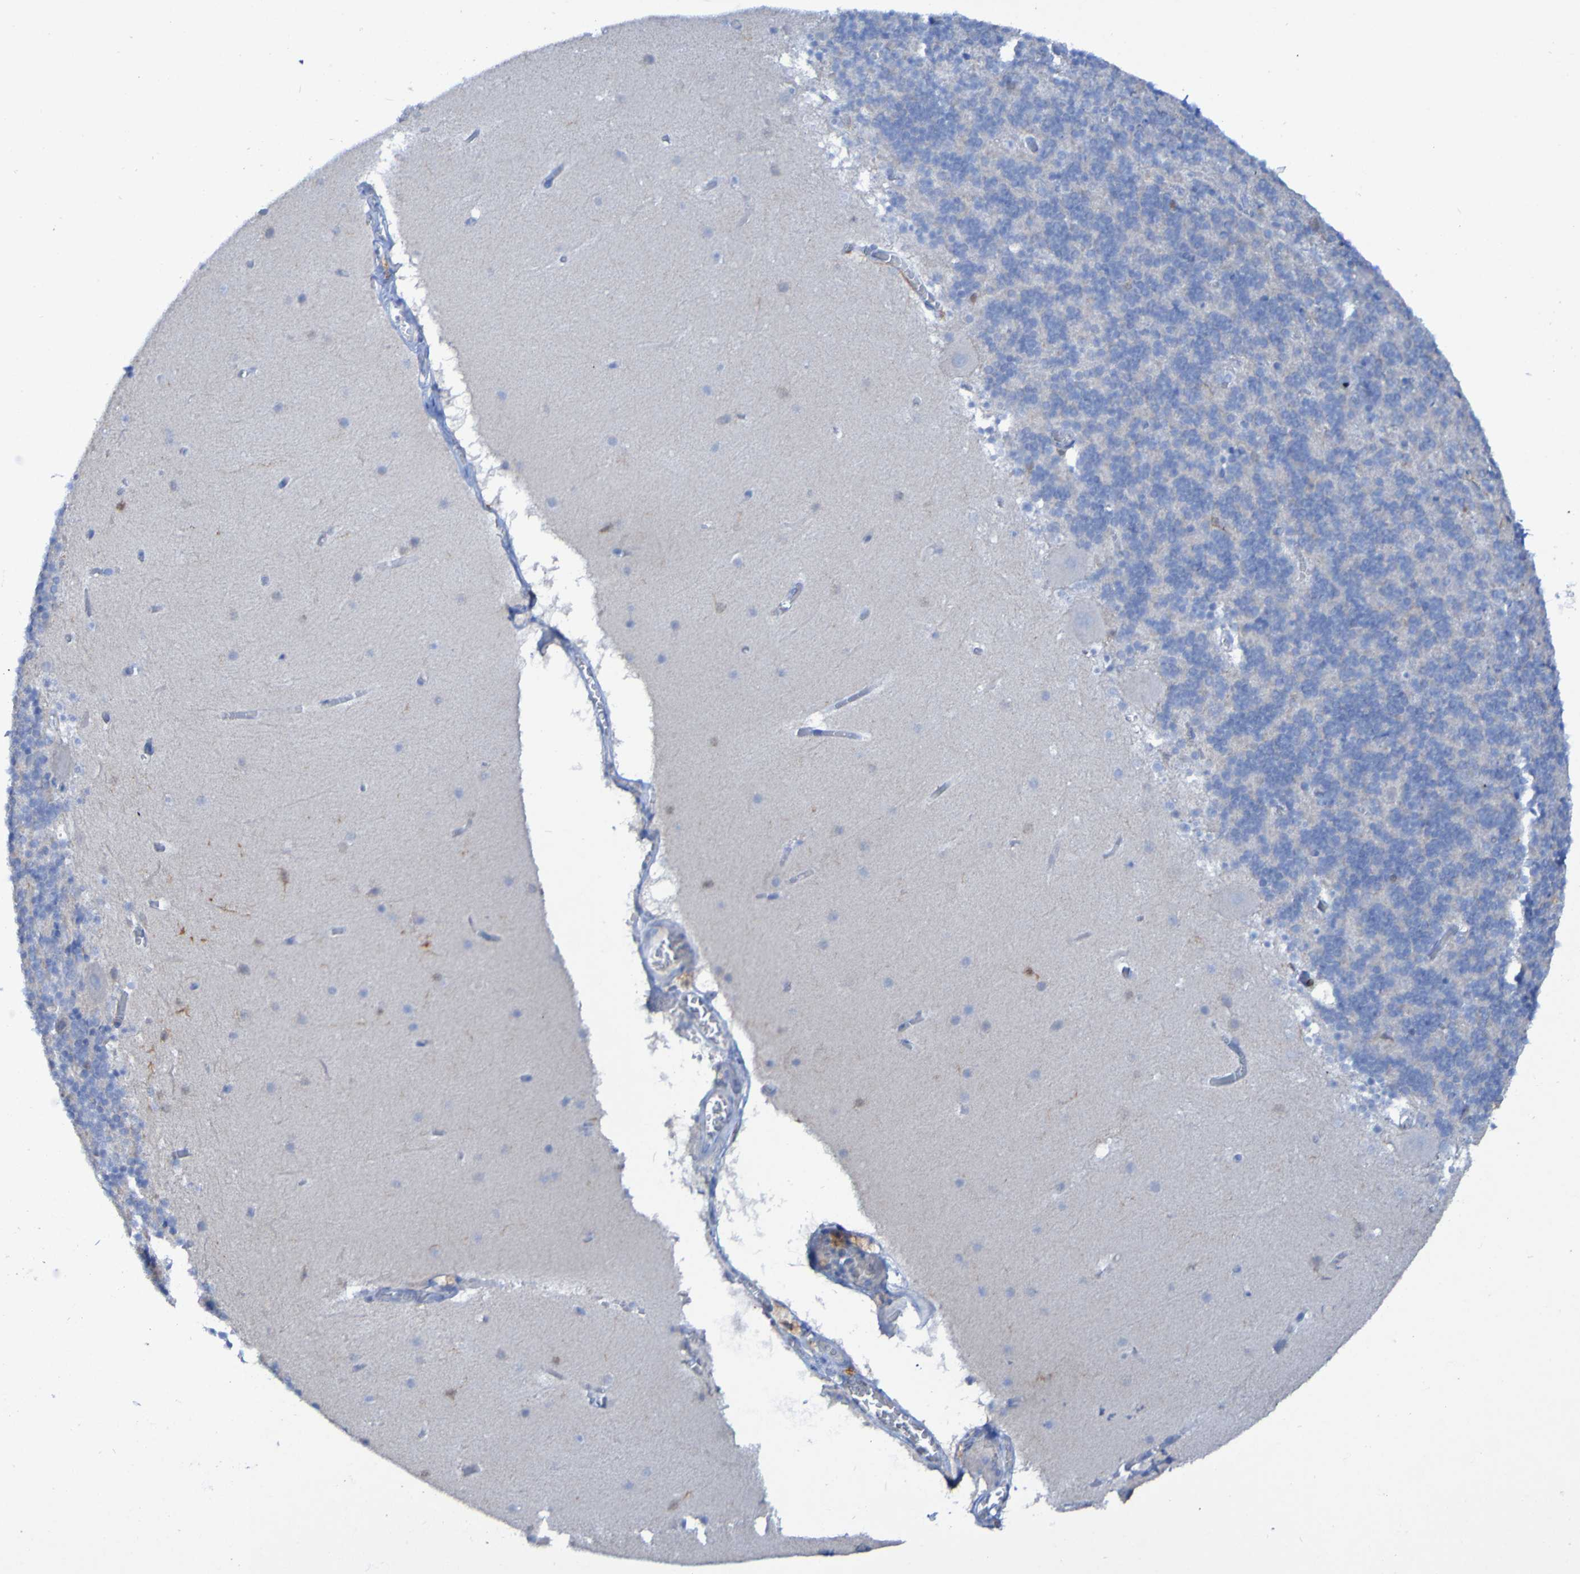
{"staining": {"intensity": "negative", "quantity": "none", "location": "none"}, "tissue": "cerebellum", "cell_type": "Cells in granular layer", "image_type": "normal", "snomed": [{"axis": "morphology", "description": "Normal tissue, NOS"}, {"axis": "topography", "description": "Cerebellum"}], "caption": "IHC photomicrograph of normal human cerebellum stained for a protein (brown), which shows no expression in cells in granular layer.", "gene": "MPPE1", "patient": {"sex": "male", "age": 45}}